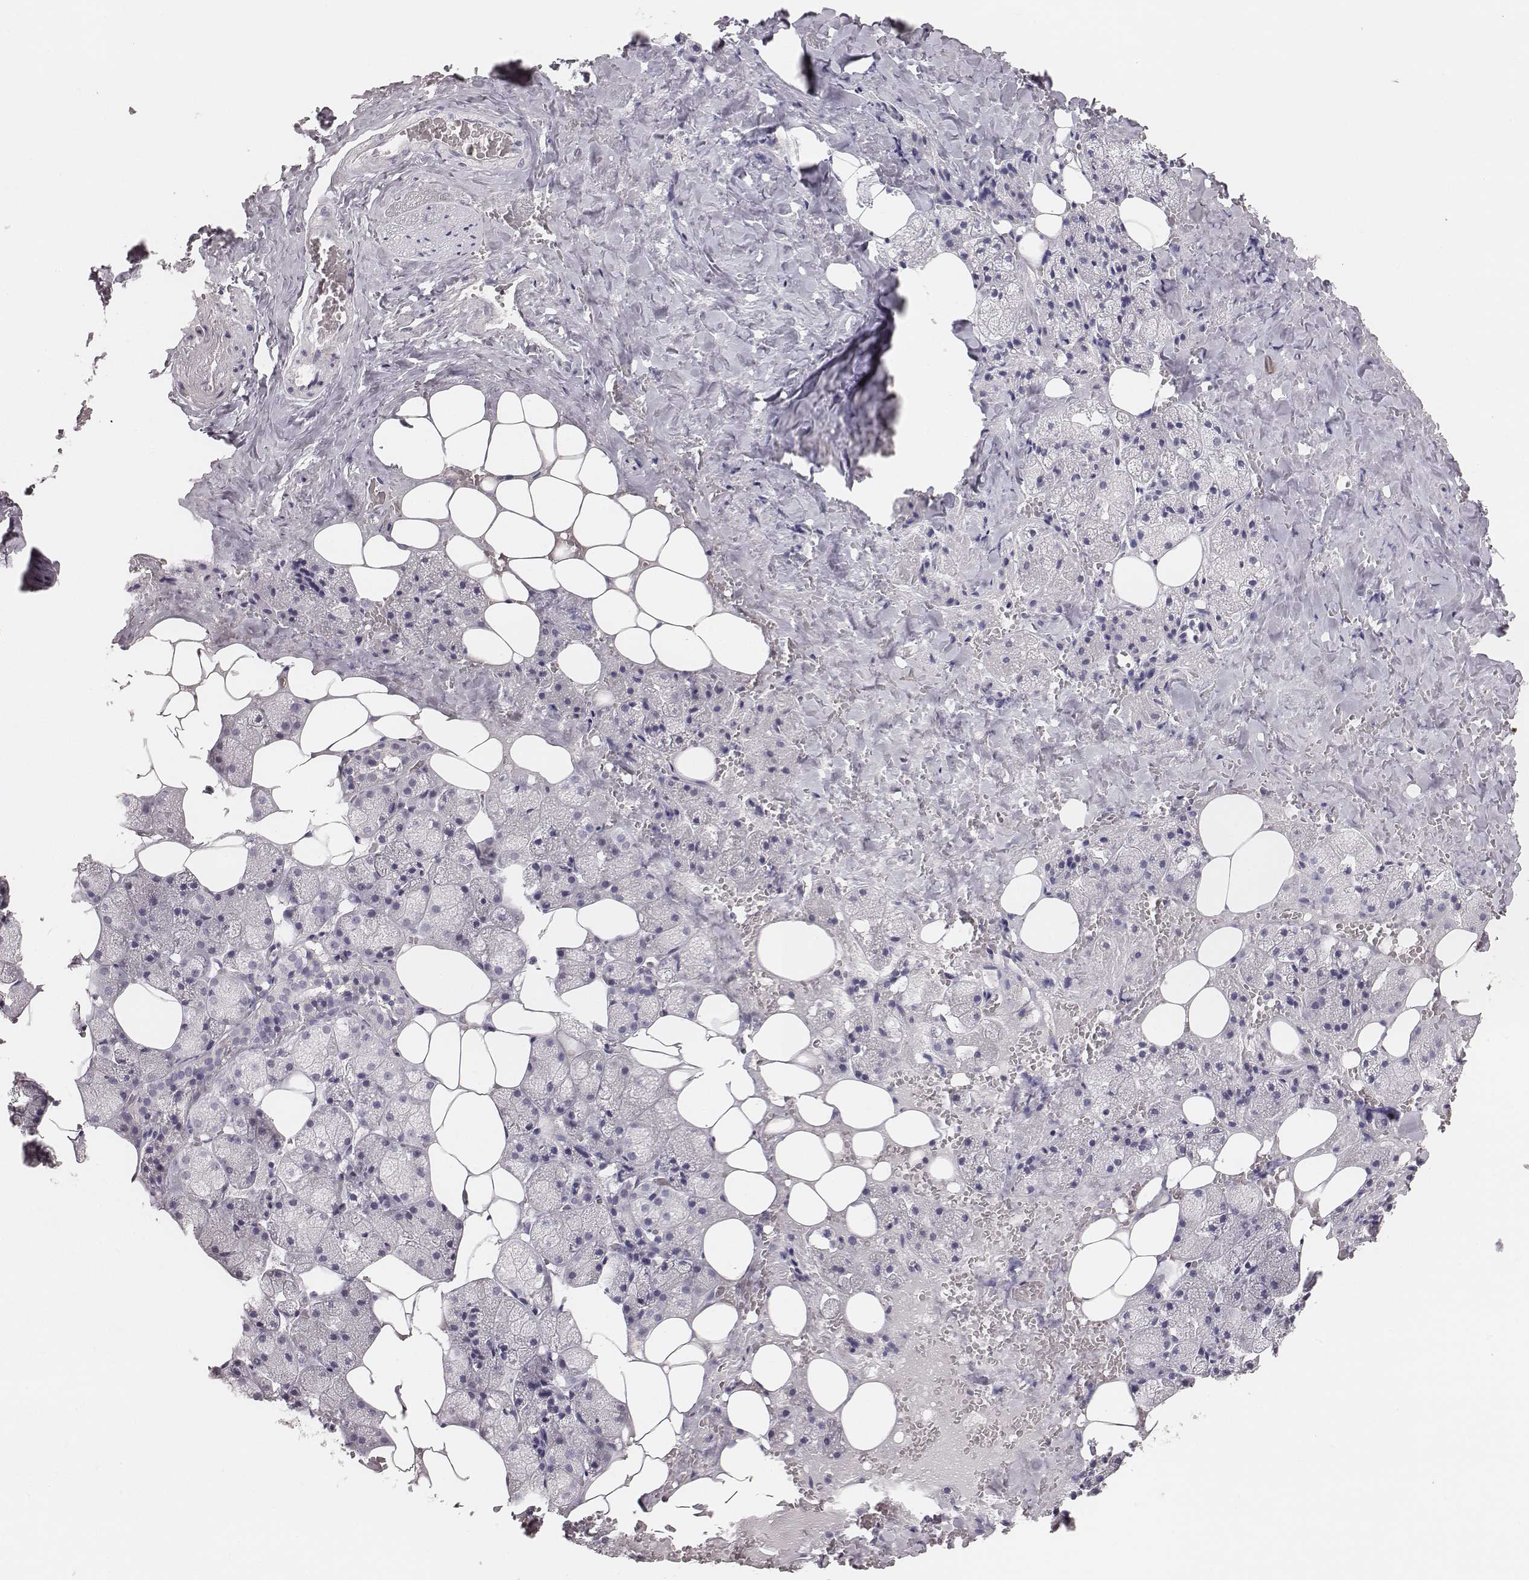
{"staining": {"intensity": "negative", "quantity": "none", "location": "none"}, "tissue": "salivary gland", "cell_type": "Glandular cells", "image_type": "normal", "snomed": [{"axis": "morphology", "description": "Normal tissue, NOS"}, {"axis": "topography", "description": "Salivary gland"}], "caption": "Immunohistochemistry (IHC) micrograph of normal salivary gland: human salivary gland stained with DAB (3,3'-diaminobenzidine) demonstrates no significant protein positivity in glandular cells.", "gene": "MYH6", "patient": {"sex": "male", "age": 38}}